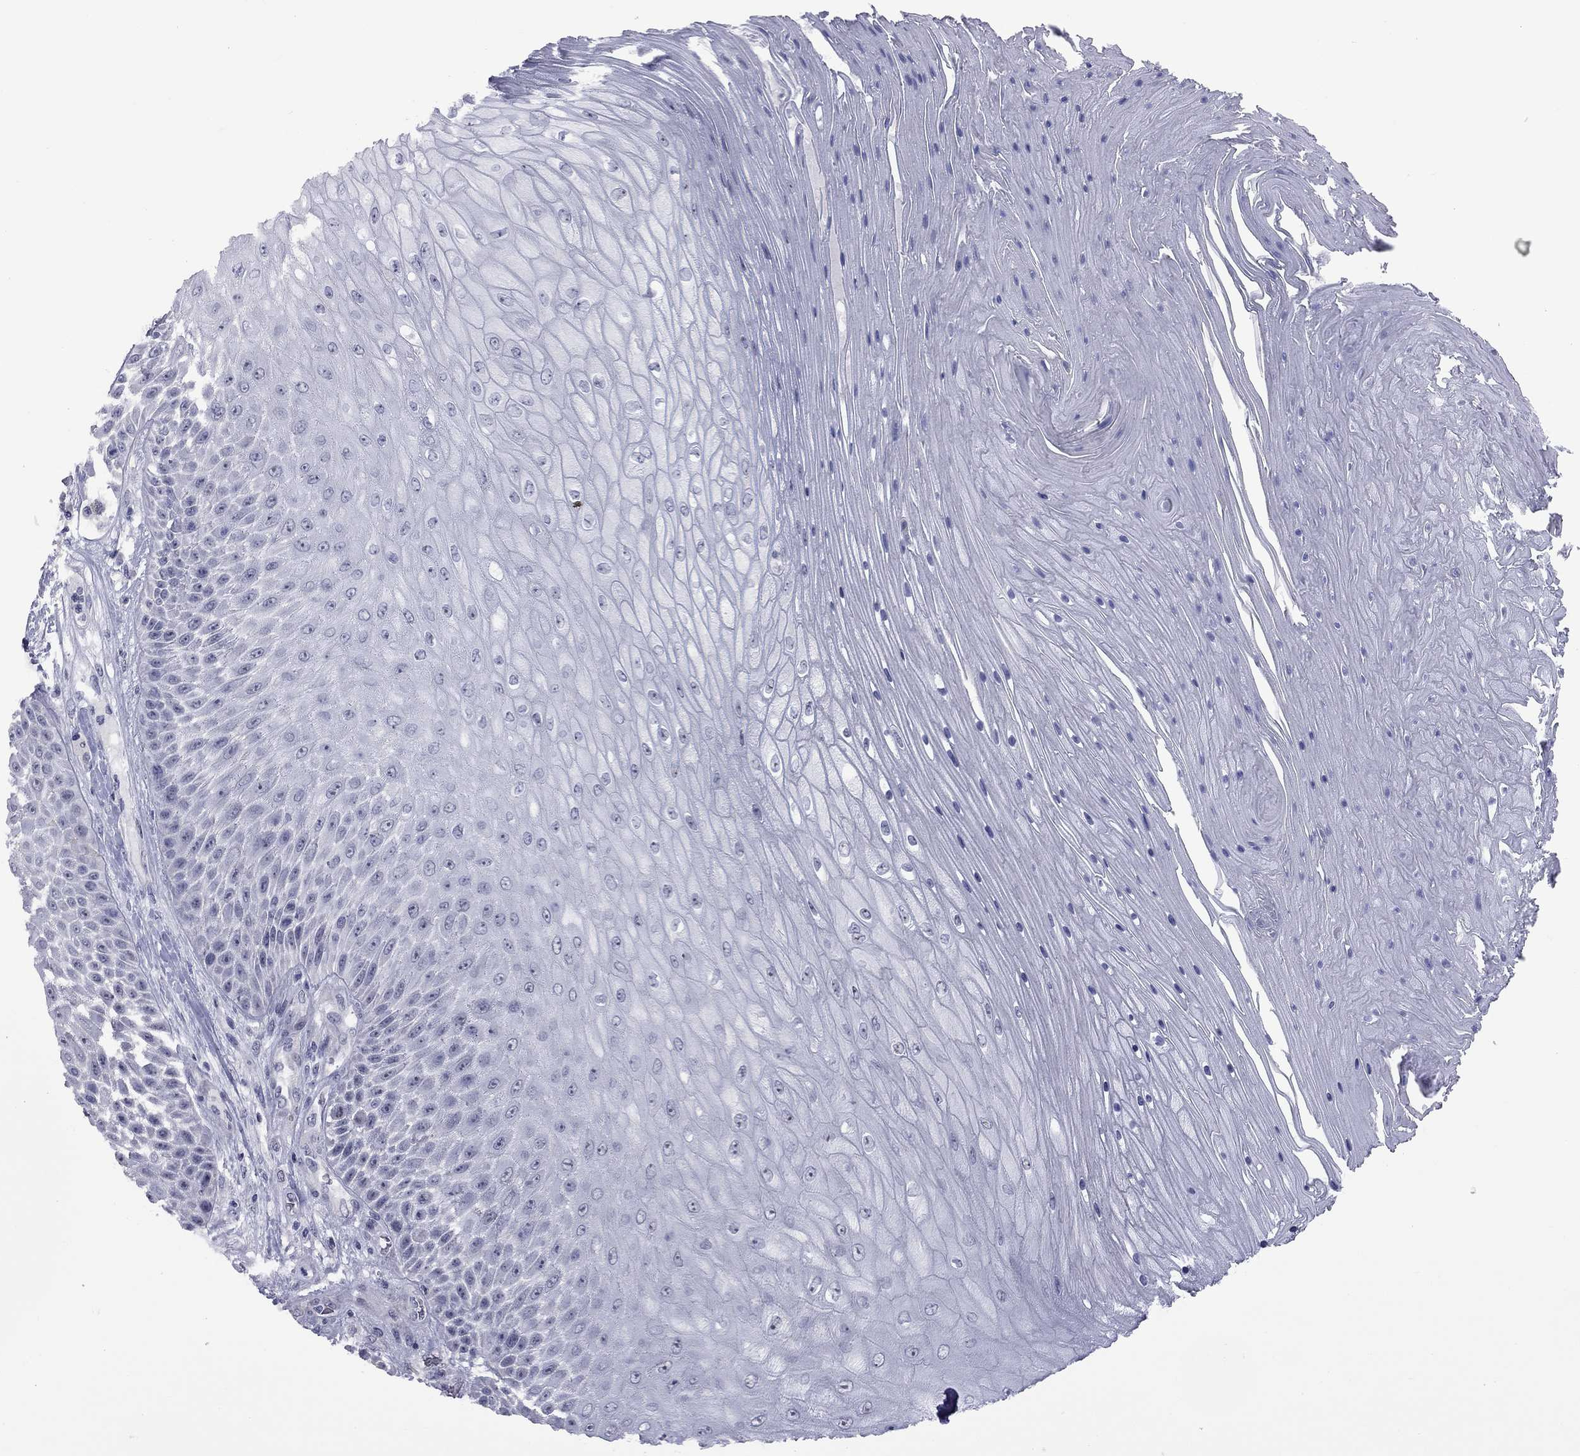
{"staining": {"intensity": "negative", "quantity": "none", "location": "none"}, "tissue": "skin cancer", "cell_type": "Tumor cells", "image_type": "cancer", "snomed": [{"axis": "morphology", "description": "Squamous cell carcinoma, NOS"}, {"axis": "topography", "description": "Skin"}], "caption": "A high-resolution image shows immunohistochemistry (IHC) staining of skin cancer (squamous cell carcinoma), which reveals no significant staining in tumor cells. (Brightfield microscopy of DAB (3,3'-diaminobenzidine) IHC at high magnification).", "gene": "GSG1L", "patient": {"sex": "male", "age": 62}}